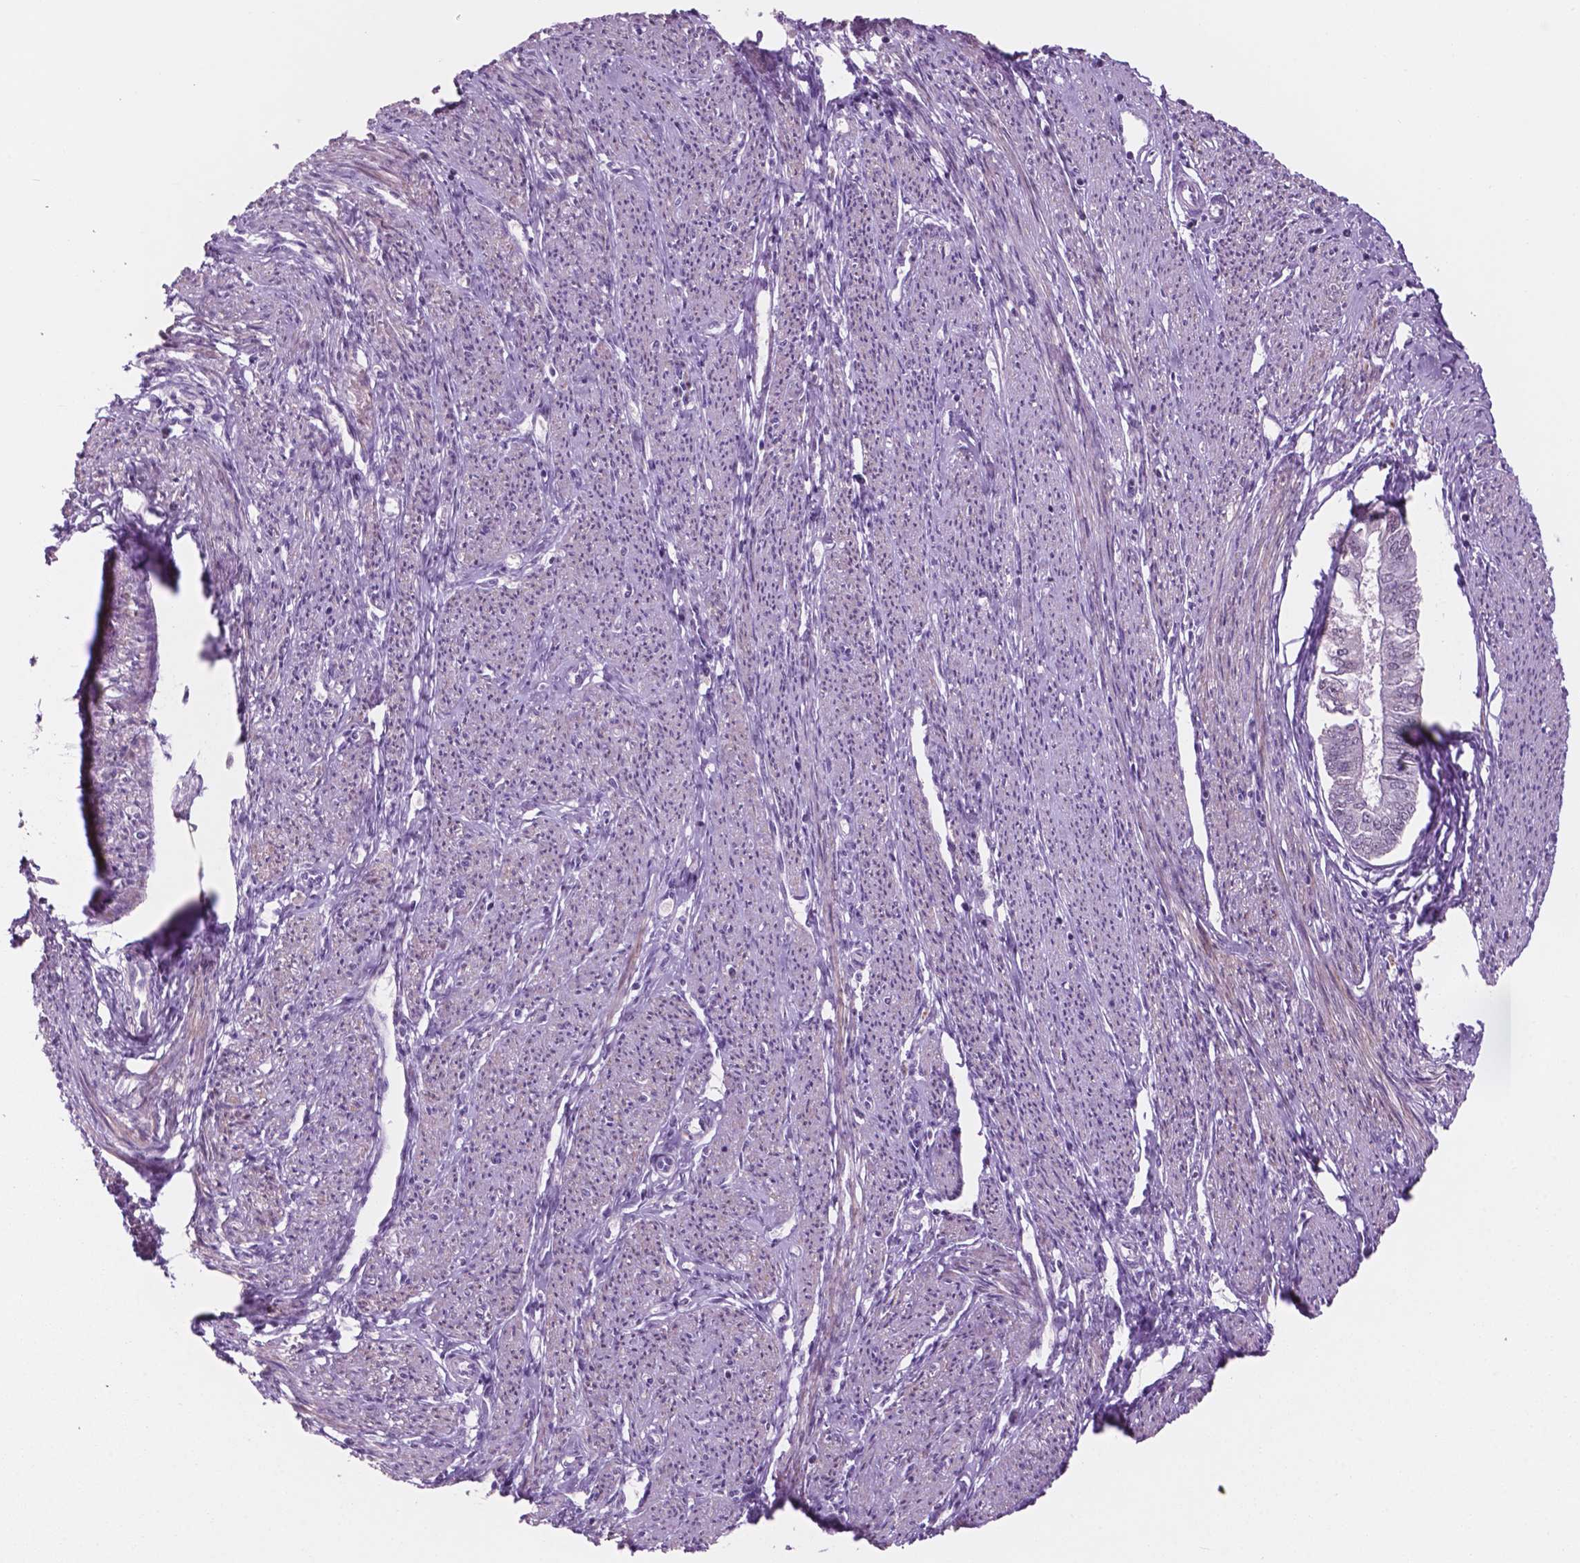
{"staining": {"intensity": "weak", "quantity": "25%-75%", "location": "nuclear"}, "tissue": "endometrial cancer", "cell_type": "Tumor cells", "image_type": "cancer", "snomed": [{"axis": "morphology", "description": "Adenocarcinoma, NOS"}, {"axis": "topography", "description": "Endometrium"}], "caption": "Brown immunohistochemical staining in adenocarcinoma (endometrial) demonstrates weak nuclear expression in about 25%-75% of tumor cells.", "gene": "CTR9", "patient": {"sex": "female", "age": 58}}